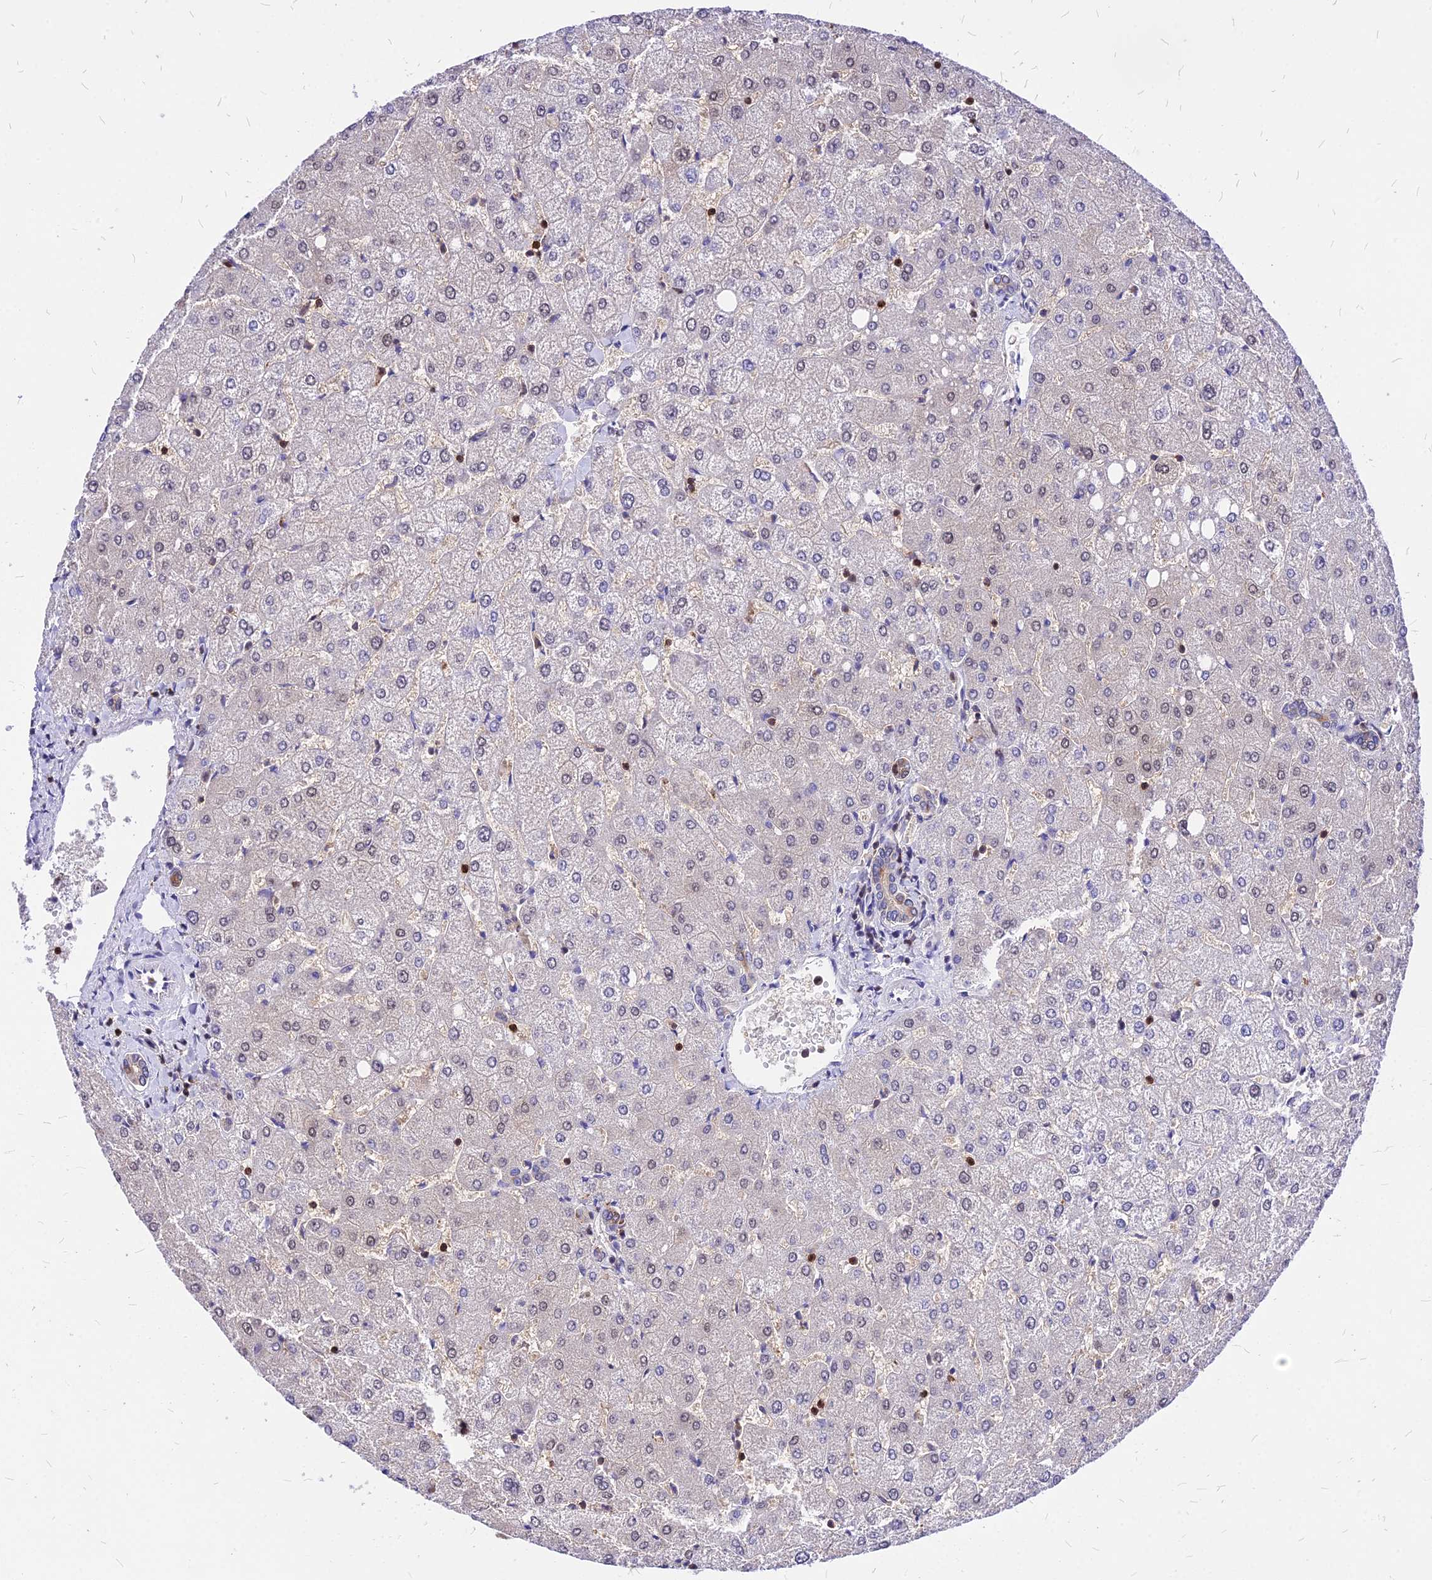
{"staining": {"intensity": "weak", "quantity": "25%-75%", "location": "cytoplasmic/membranous,nuclear"}, "tissue": "liver", "cell_type": "Cholangiocytes", "image_type": "normal", "snomed": [{"axis": "morphology", "description": "Normal tissue, NOS"}, {"axis": "topography", "description": "Liver"}], "caption": "Brown immunohistochemical staining in benign liver demonstrates weak cytoplasmic/membranous,nuclear expression in approximately 25%-75% of cholangiocytes.", "gene": "PAXX", "patient": {"sex": "female", "age": 54}}